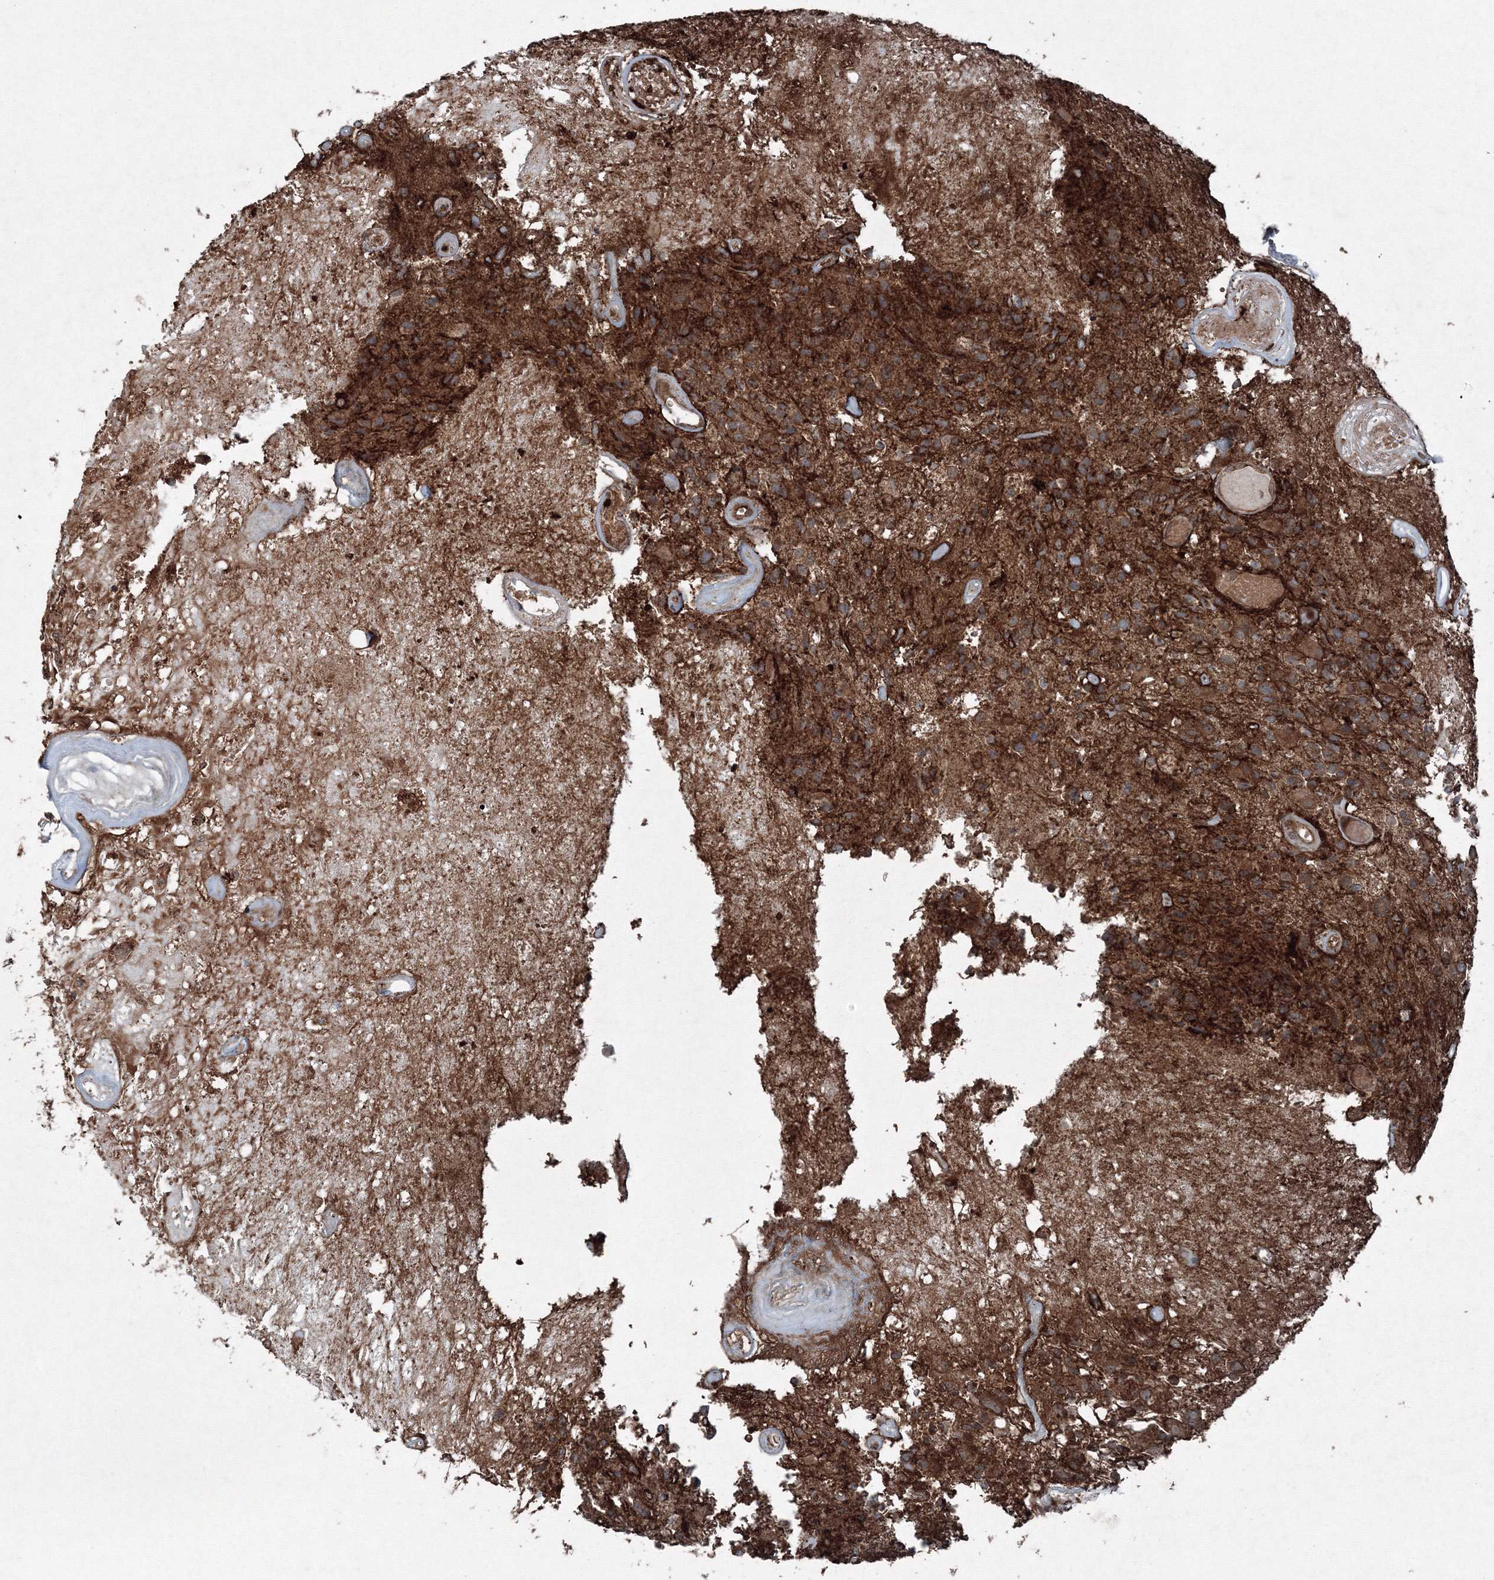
{"staining": {"intensity": "strong", "quantity": ">75%", "location": "cytoplasmic/membranous"}, "tissue": "glioma", "cell_type": "Tumor cells", "image_type": "cancer", "snomed": [{"axis": "morphology", "description": "Glioma, malignant, High grade"}, {"axis": "morphology", "description": "Glioblastoma, NOS"}, {"axis": "topography", "description": "Brain"}], "caption": "Brown immunohistochemical staining in human glioma demonstrates strong cytoplasmic/membranous staining in approximately >75% of tumor cells.", "gene": "COPS7B", "patient": {"sex": "male", "age": 60}}